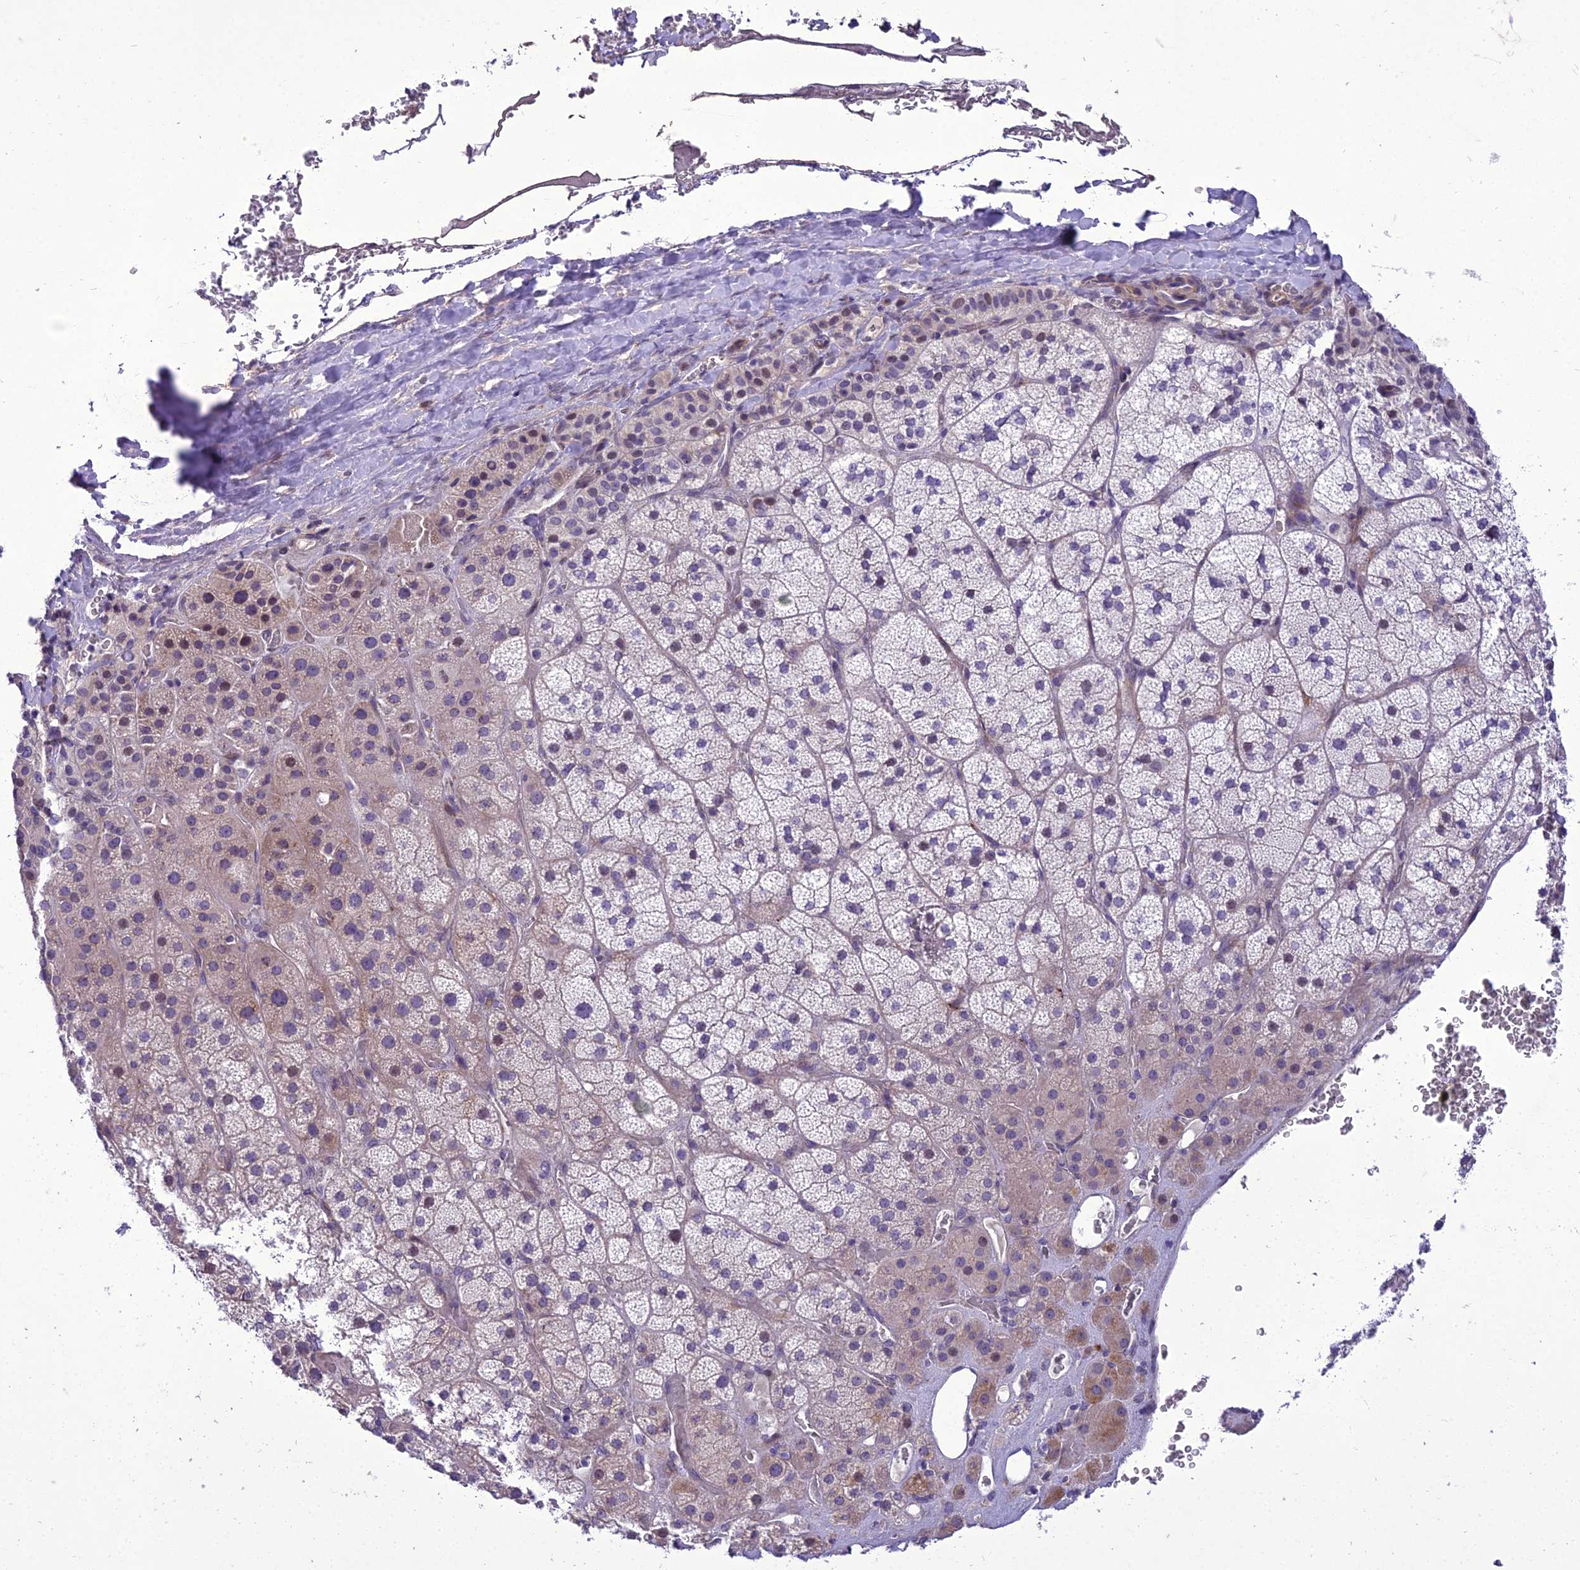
{"staining": {"intensity": "weak", "quantity": "25%-75%", "location": "cytoplasmic/membranous,nuclear"}, "tissue": "adrenal gland", "cell_type": "Glandular cells", "image_type": "normal", "snomed": [{"axis": "morphology", "description": "Normal tissue, NOS"}, {"axis": "topography", "description": "Adrenal gland"}], "caption": "About 25%-75% of glandular cells in unremarkable adrenal gland demonstrate weak cytoplasmic/membranous,nuclear protein positivity as visualized by brown immunohistochemical staining.", "gene": "NEURL2", "patient": {"sex": "male", "age": 57}}